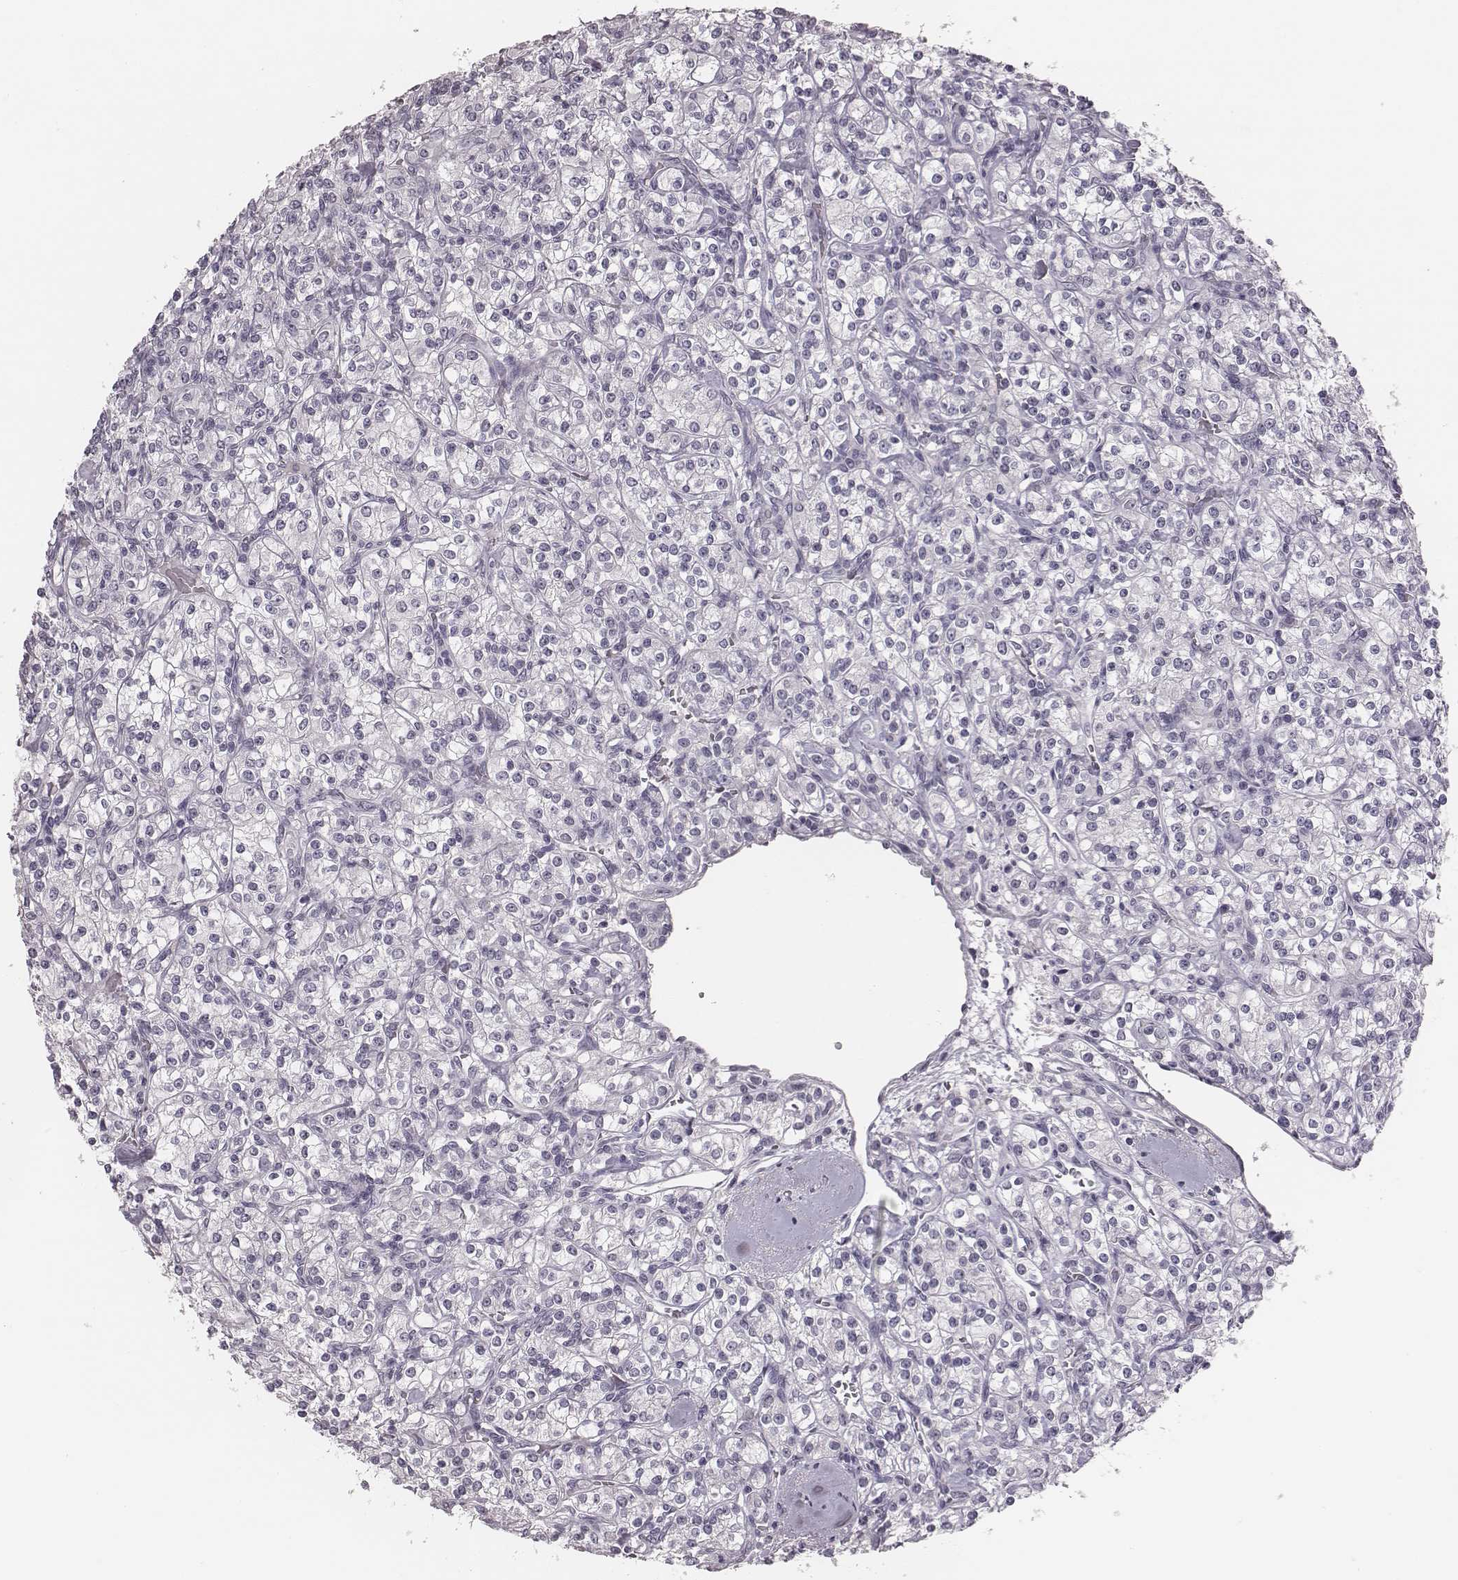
{"staining": {"intensity": "negative", "quantity": "none", "location": "none"}, "tissue": "renal cancer", "cell_type": "Tumor cells", "image_type": "cancer", "snomed": [{"axis": "morphology", "description": "Adenocarcinoma, NOS"}, {"axis": "topography", "description": "Kidney"}], "caption": "The micrograph exhibits no staining of tumor cells in renal cancer.", "gene": "CSHL1", "patient": {"sex": "male", "age": 77}}